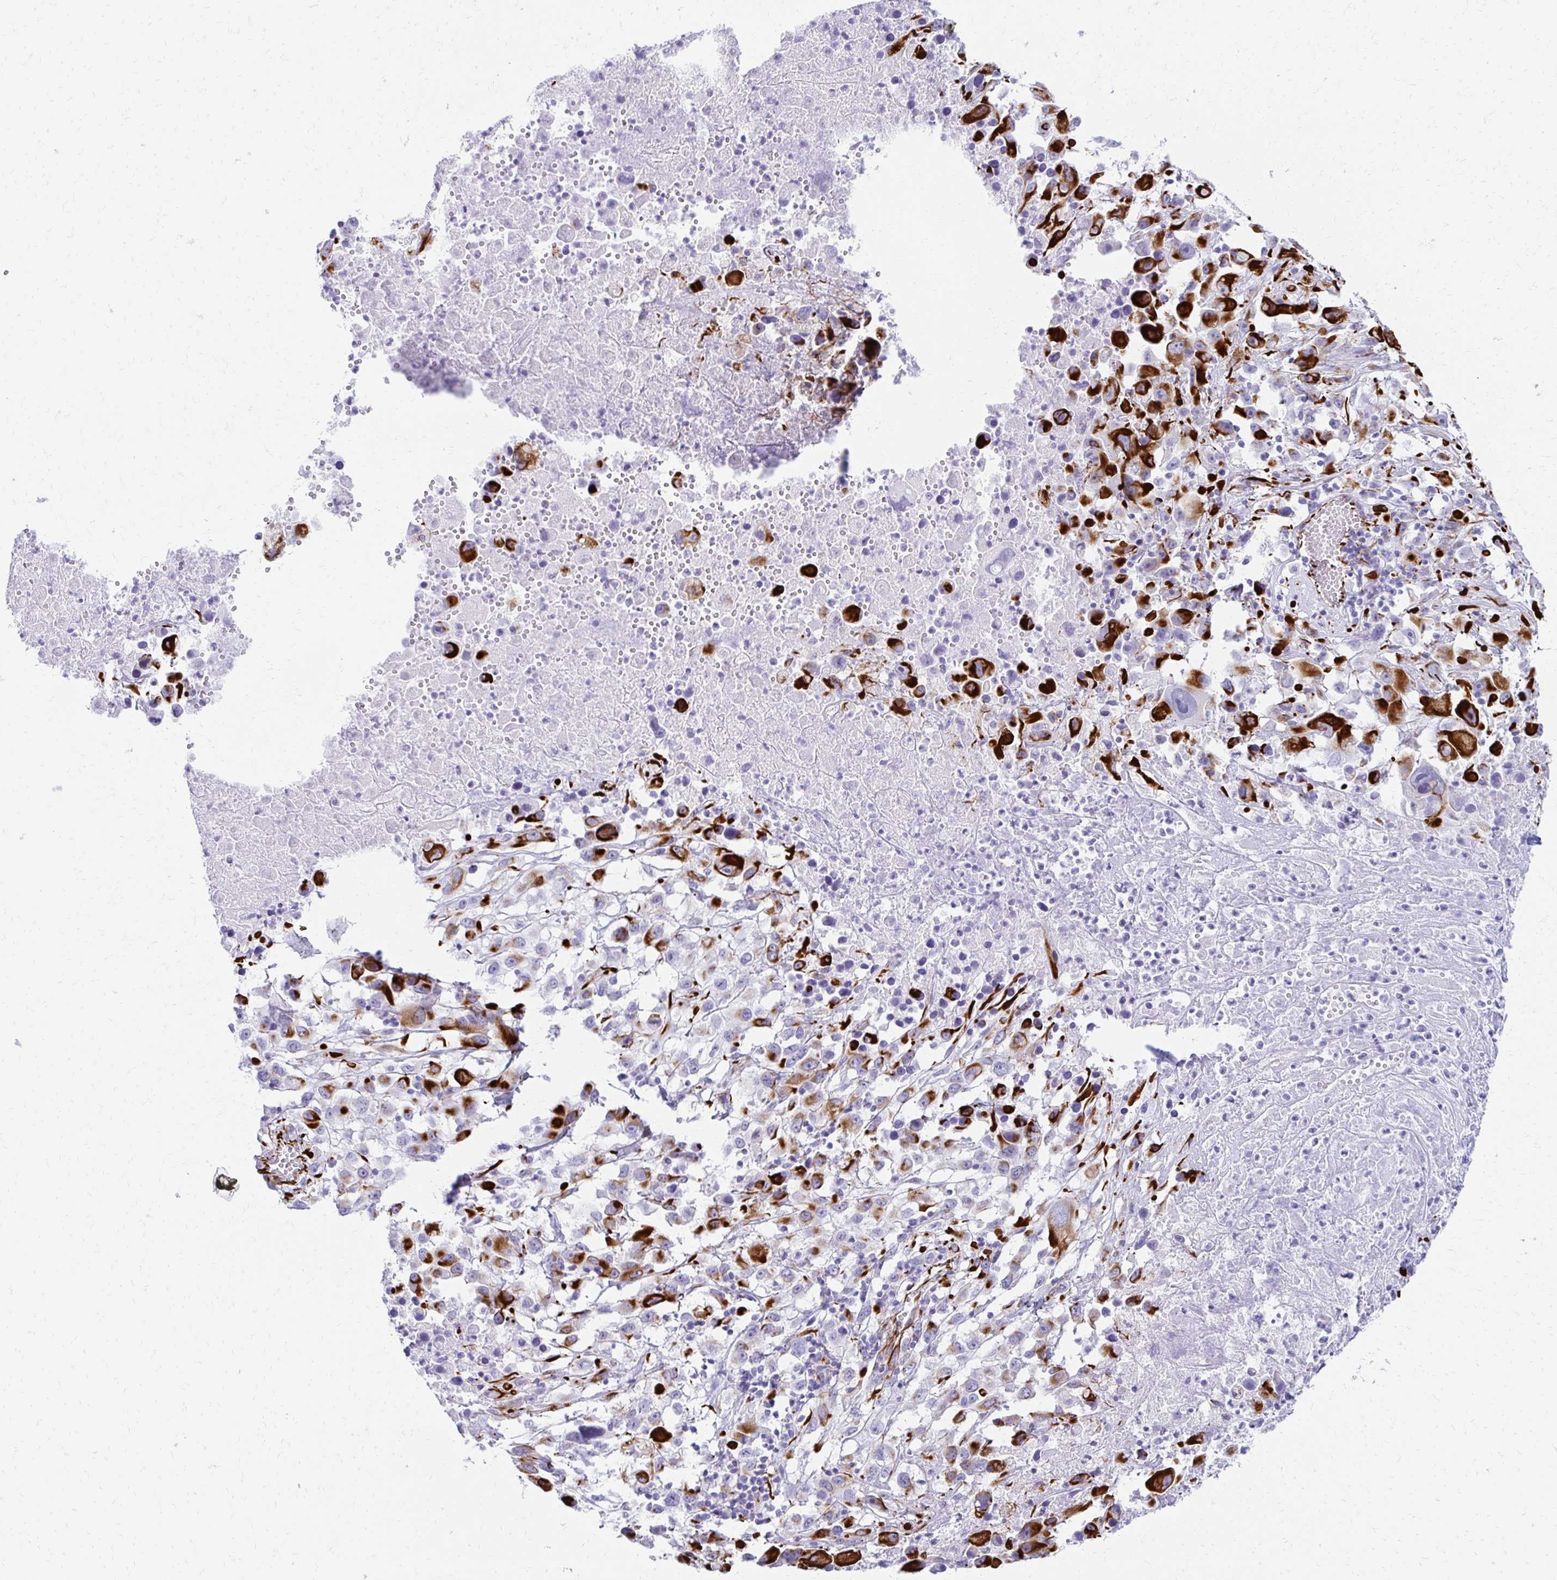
{"staining": {"intensity": "strong", "quantity": ">75%", "location": "cytoplasmic/membranous"}, "tissue": "melanoma", "cell_type": "Tumor cells", "image_type": "cancer", "snomed": [{"axis": "morphology", "description": "Malignant melanoma, Metastatic site"}, {"axis": "topography", "description": "Soft tissue"}], "caption": "A photomicrograph showing strong cytoplasmic/membranous positivity in about >75% of tumor cells in malignant melanoma (metastatic site), as visualized by brown immunohistochemical staining.", "gene": "TMEM54", "patient": {"sex": "male", "age": 50}}